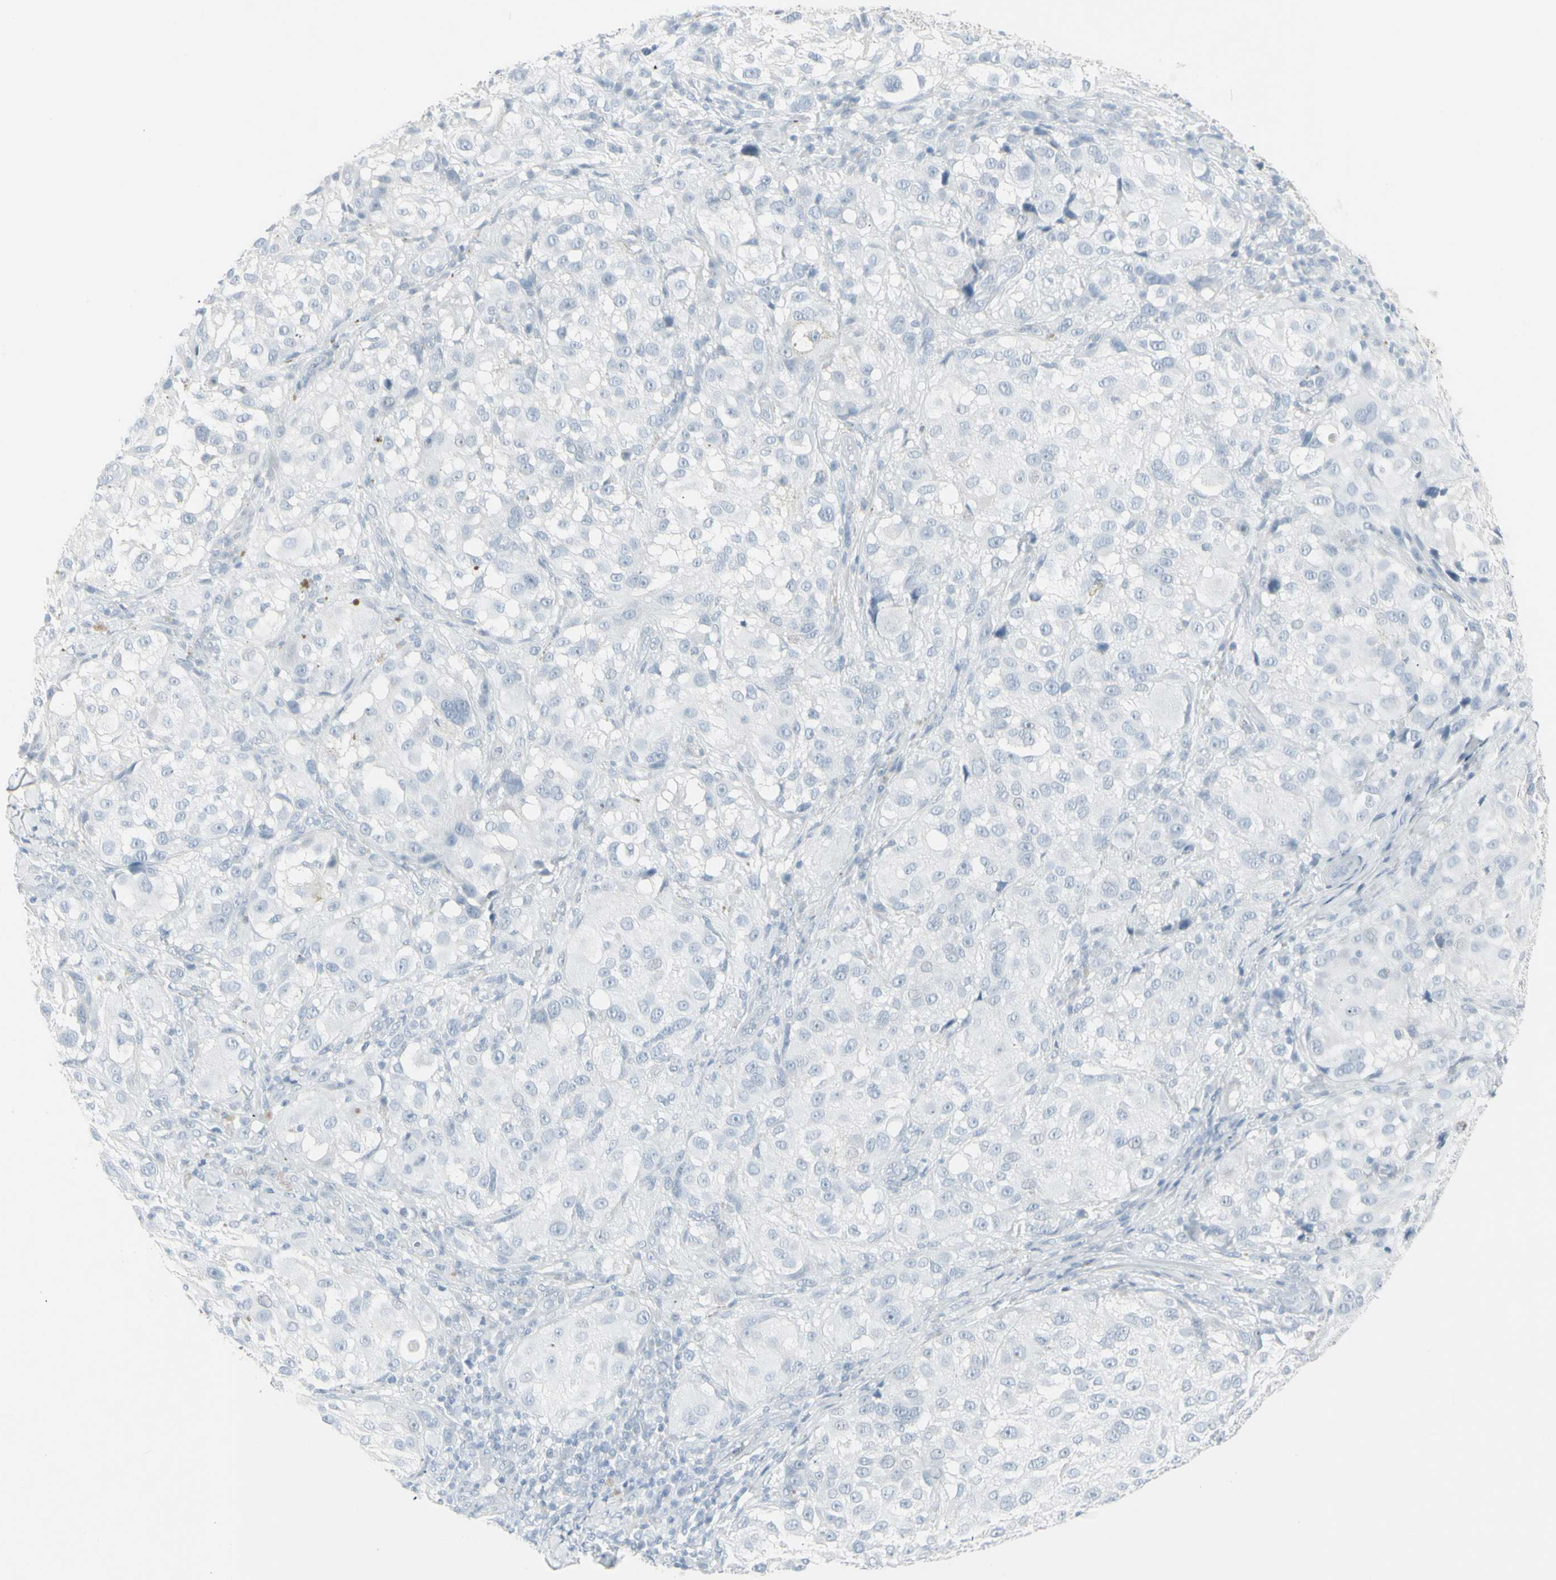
{"staining": {"intensity": "negative", "quantity": "none", "location": "none"}, "tissue": "melanoma", "cell_type": "Tumor cells", "image_type": "cancer", "snomed": [{"axis": "morphology", "description": "Necrosis, NOS"}, {"axis": "morphology", "description": "Malignant melanoma, NOS"}, {"axis": "topography", "description": "Skin"}], "caption": "A high-resolution image shows IHC staining of melanoma, which shows no significant expression in tumor cells.", "gene": "YBX2", "patient": {"sex": "female", "age": 87}}